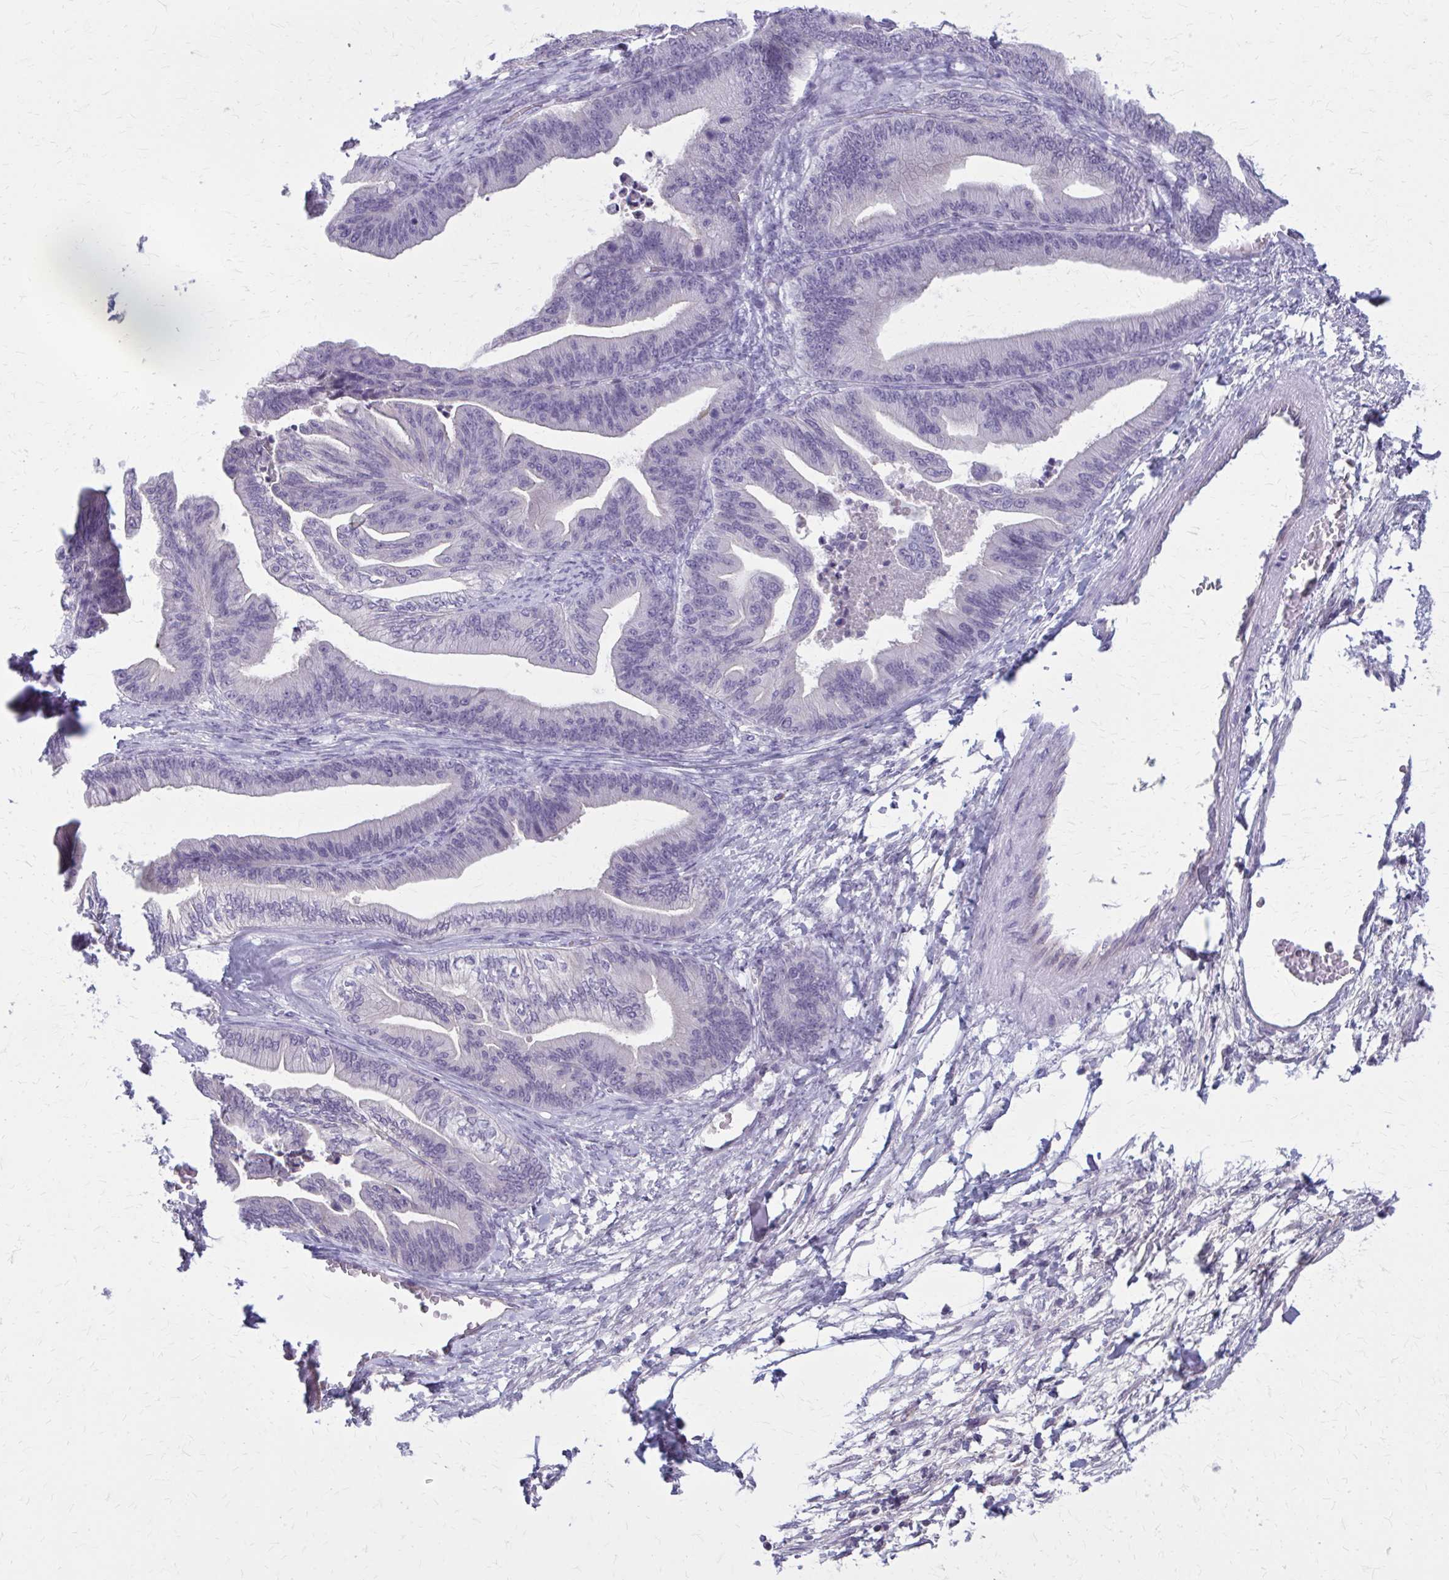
{"staining": {"intensity": "negative", "quantity": "none", "location": "none"}, "tissue": "ovarian cancer", "cell_type": "Tumor cells", "image_type": "cancer", "snomed": [{"axis": "morphology", "description": "Cystadenocarcinoma, mucinous, NOS"}, {"axis": "topography", "description": "Ovary"}], "caption": "A photomicrograph of human ovarian cancer is negative for staining in tumor cells.", "gene": "OR4A47", "patient": {"sex": "female", "age": 67}}